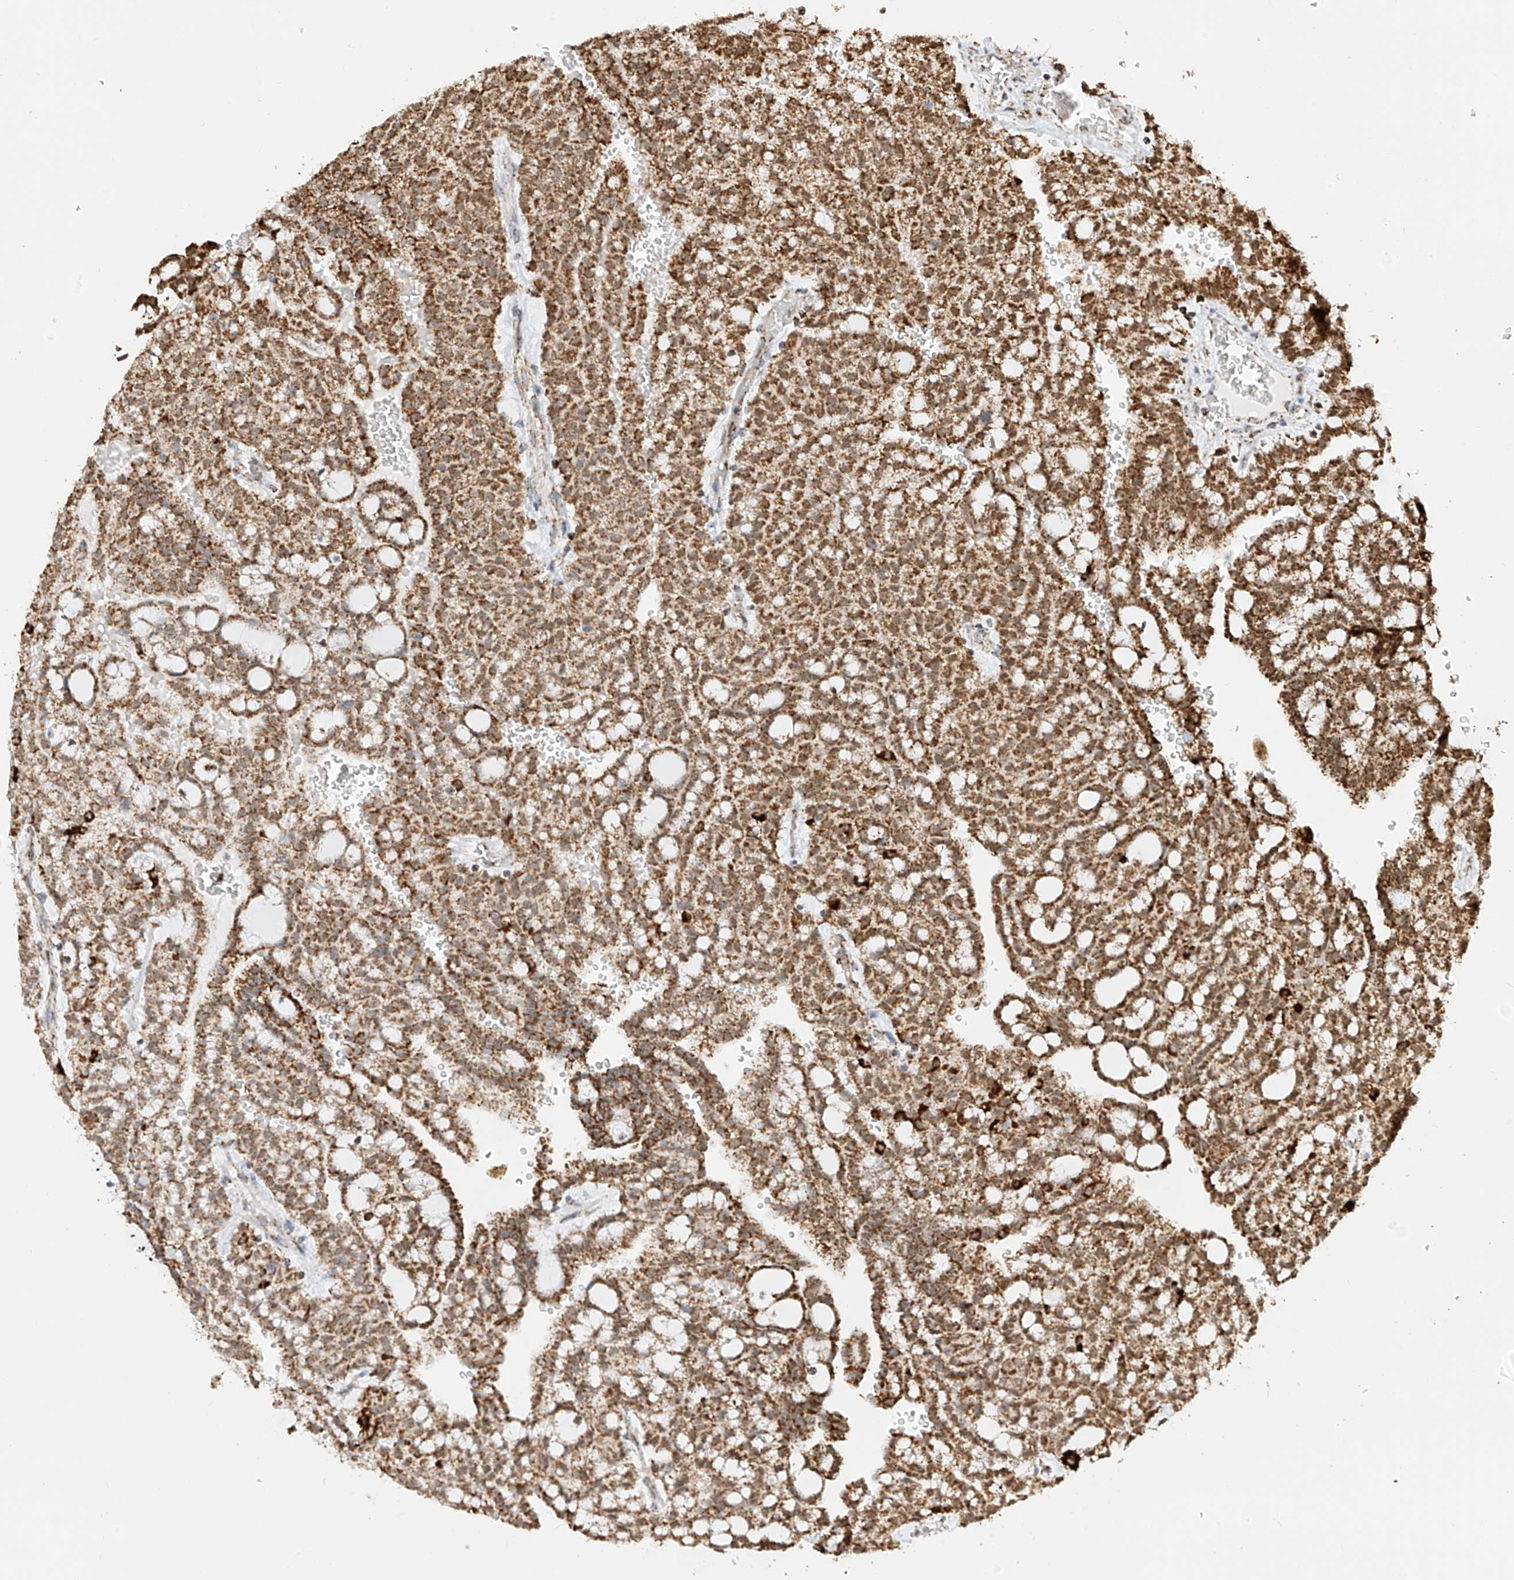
{"staining": {"intensity": "moderate", "quantity": ">75%", "location": "cytoplasmic/membranous"}, "tissue": "renal cancer", "cell_type": "Tumor cells", "image_type": "cancer", "snomed": [{"axis": "morphology", "description": "Adenocarcinoma, NOS"}, {"axis": "topography", "description": "Kidney"}], "caption": "Immunohistochemistry (IHC) staining of adenocarcinoma (renal), which exhibits medium levels of moderate cytoplasmic/membranous staining in approximately >75% of tumor cells indicating moderate cytoplasmic/membranous protein positivity. The staining was performed using DAB (3,3'-diaminobenzidine) (brown) for protein detection and nuclei were counterstained in hematoxylin (blue).", "gene": "PPA2", "patient": {"sex": "male", "age": 63}}